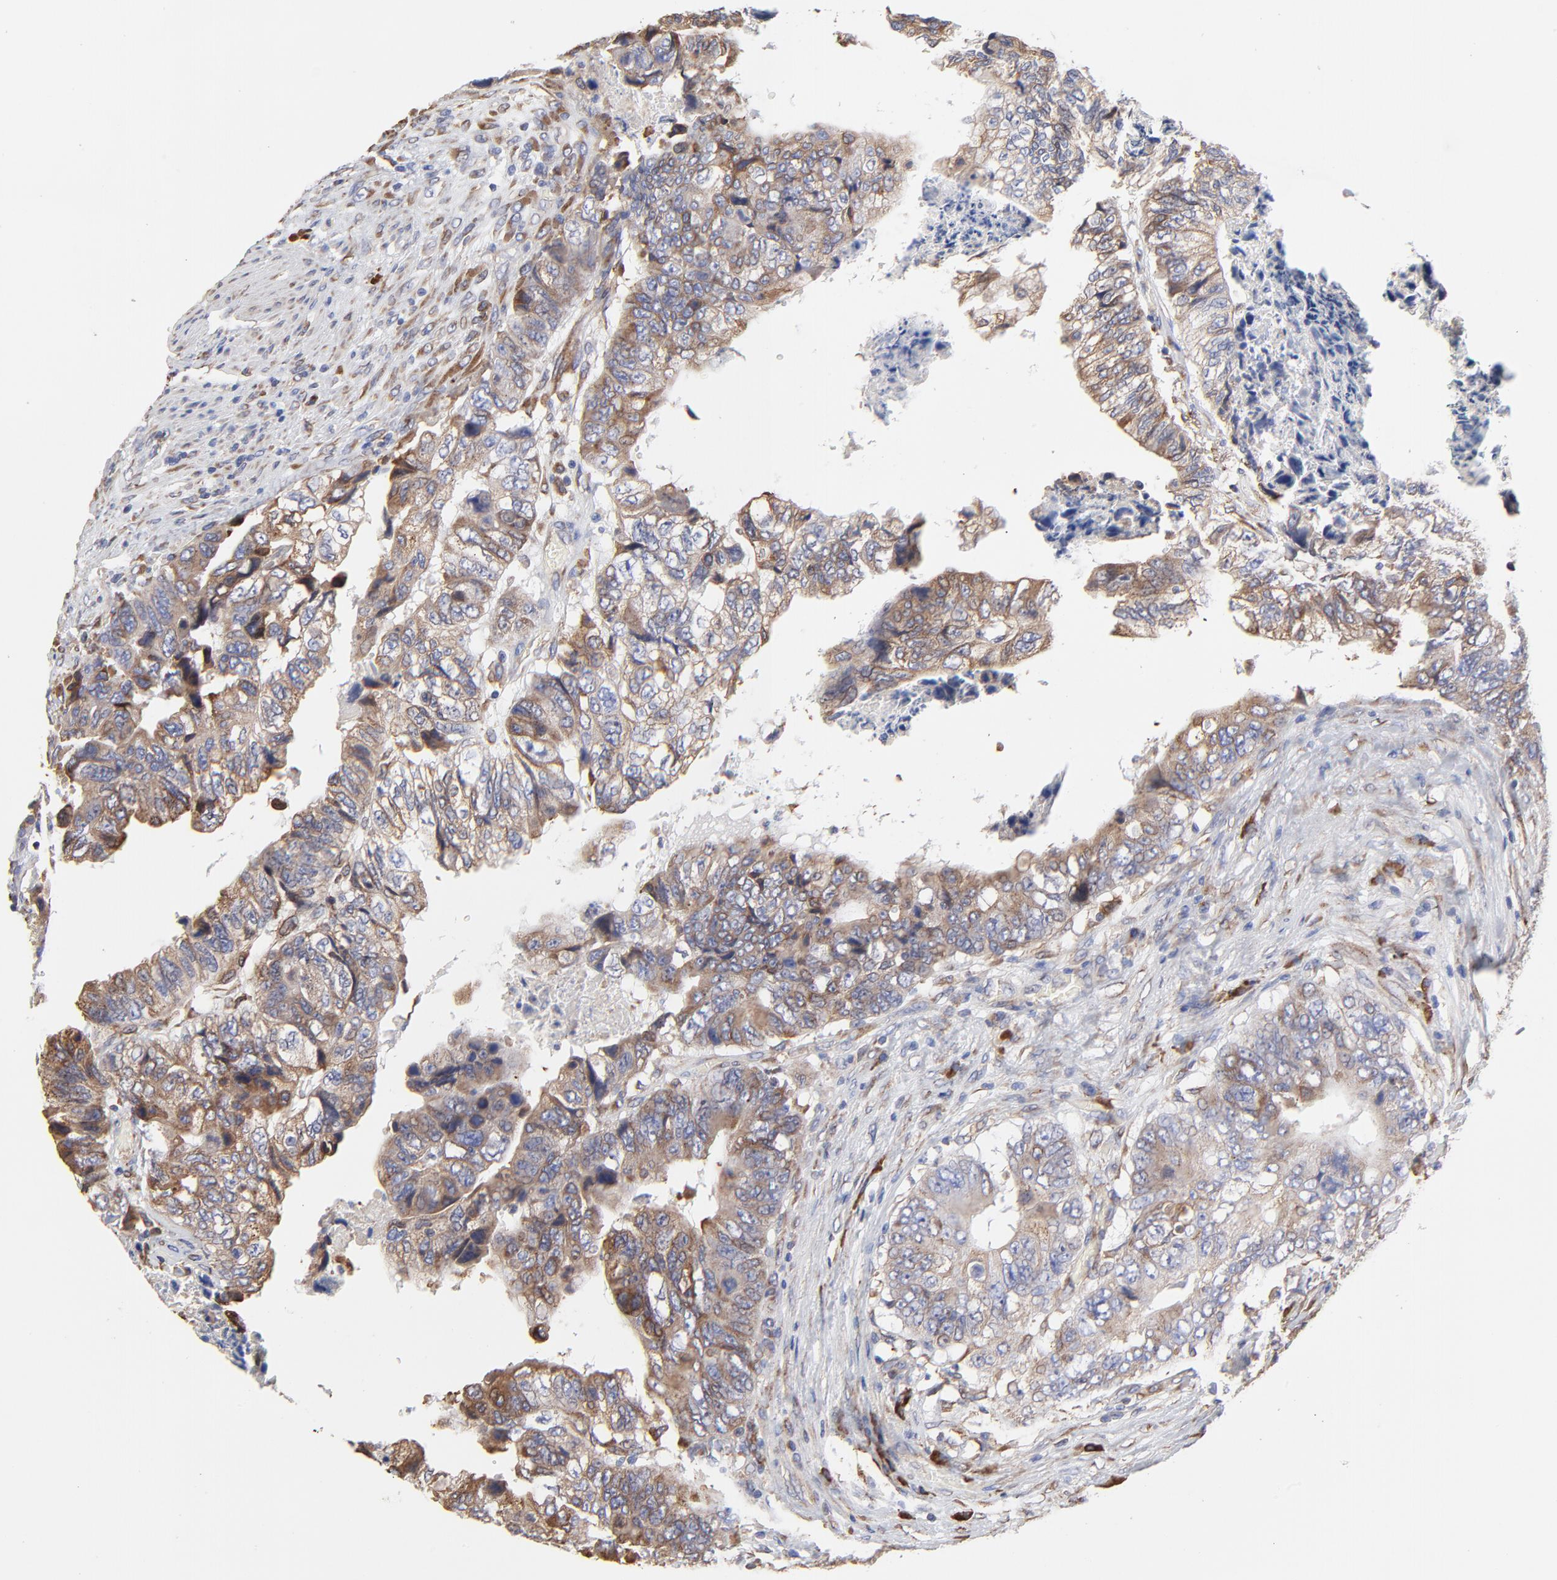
{"staining": {"intensity": "weak", "quantity": ">75%", "location": "cytoplasmic/membranous"}, "tissue": "colorectal cancer", "cell_type": "Tumor cells", "image_type": "cancer", "snomed": [{"axis": "morphology", "description": "Adenocarcinoma, NOS"}, {"axis": "topography", "description": "Rectum"}], "caption": "Tumor cells demonstrate low levels of weak cytoplasmic/membranous positivity in approximately >75% of cells in adenocarcinoma (colorectal).", "gene": "LMAN1", "patient": {"sex": "female", "age": 82}}